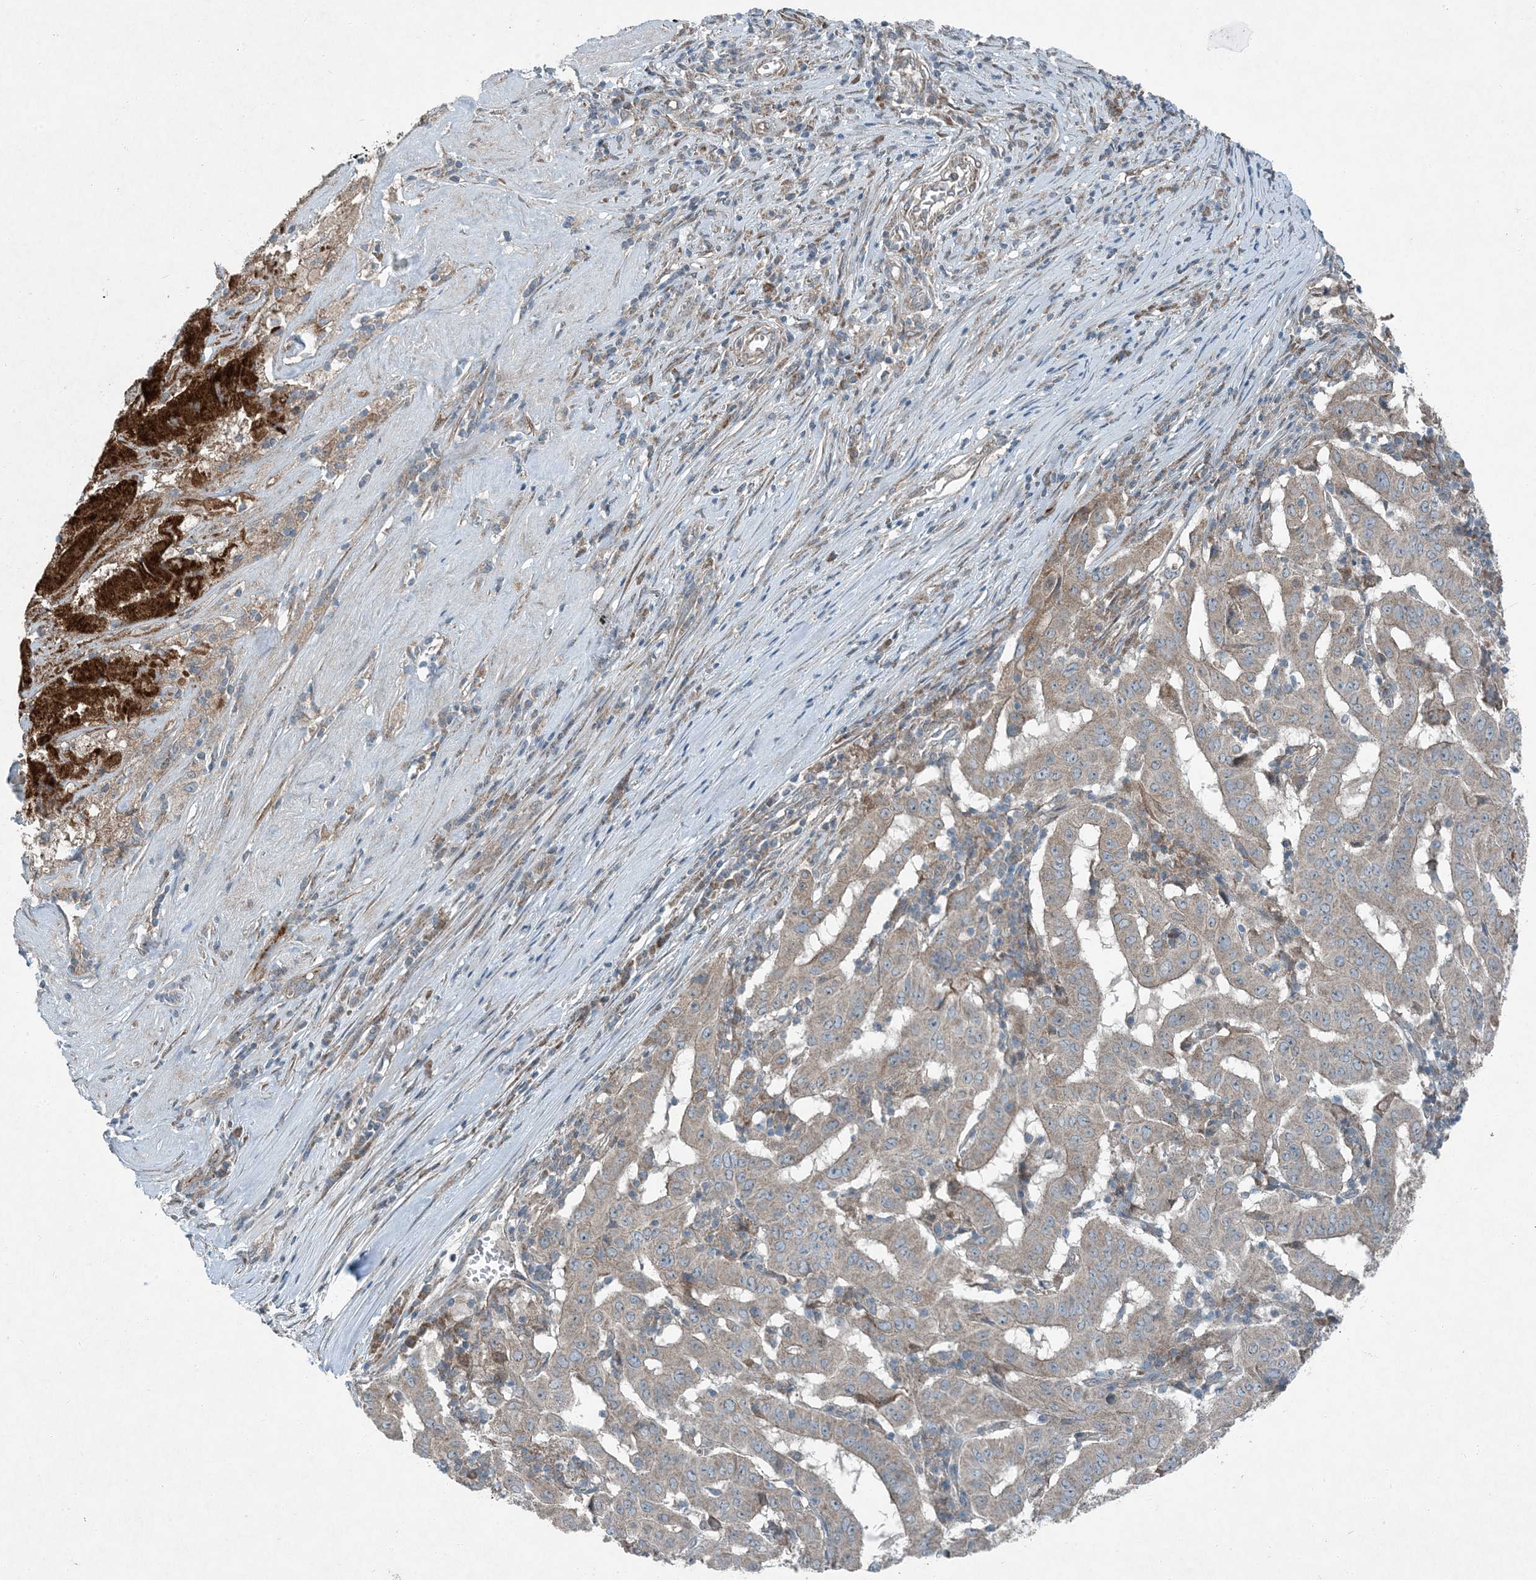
{"staining": {"intensity": "weak", "quantity": "<25%", "location": "cytoplasmic/membranous"}, "tissue": "pancreatic cancer", "cell_type": "Tumor cells", "image_type": "cancer", "snomed": [{"axis": "morphology", "description": "Adenocarcinoma, NOS"}, {"axis": "topography", "description": "Pancreas"}], "caption": "Immunohistochemistry micrograph of human adenocarcinoma (pancreatic) stained for a protein (brown), which exhibits no expression in tumor cells.", "gene": "APOM", "patient": {"sex": "male", "age": 63}}